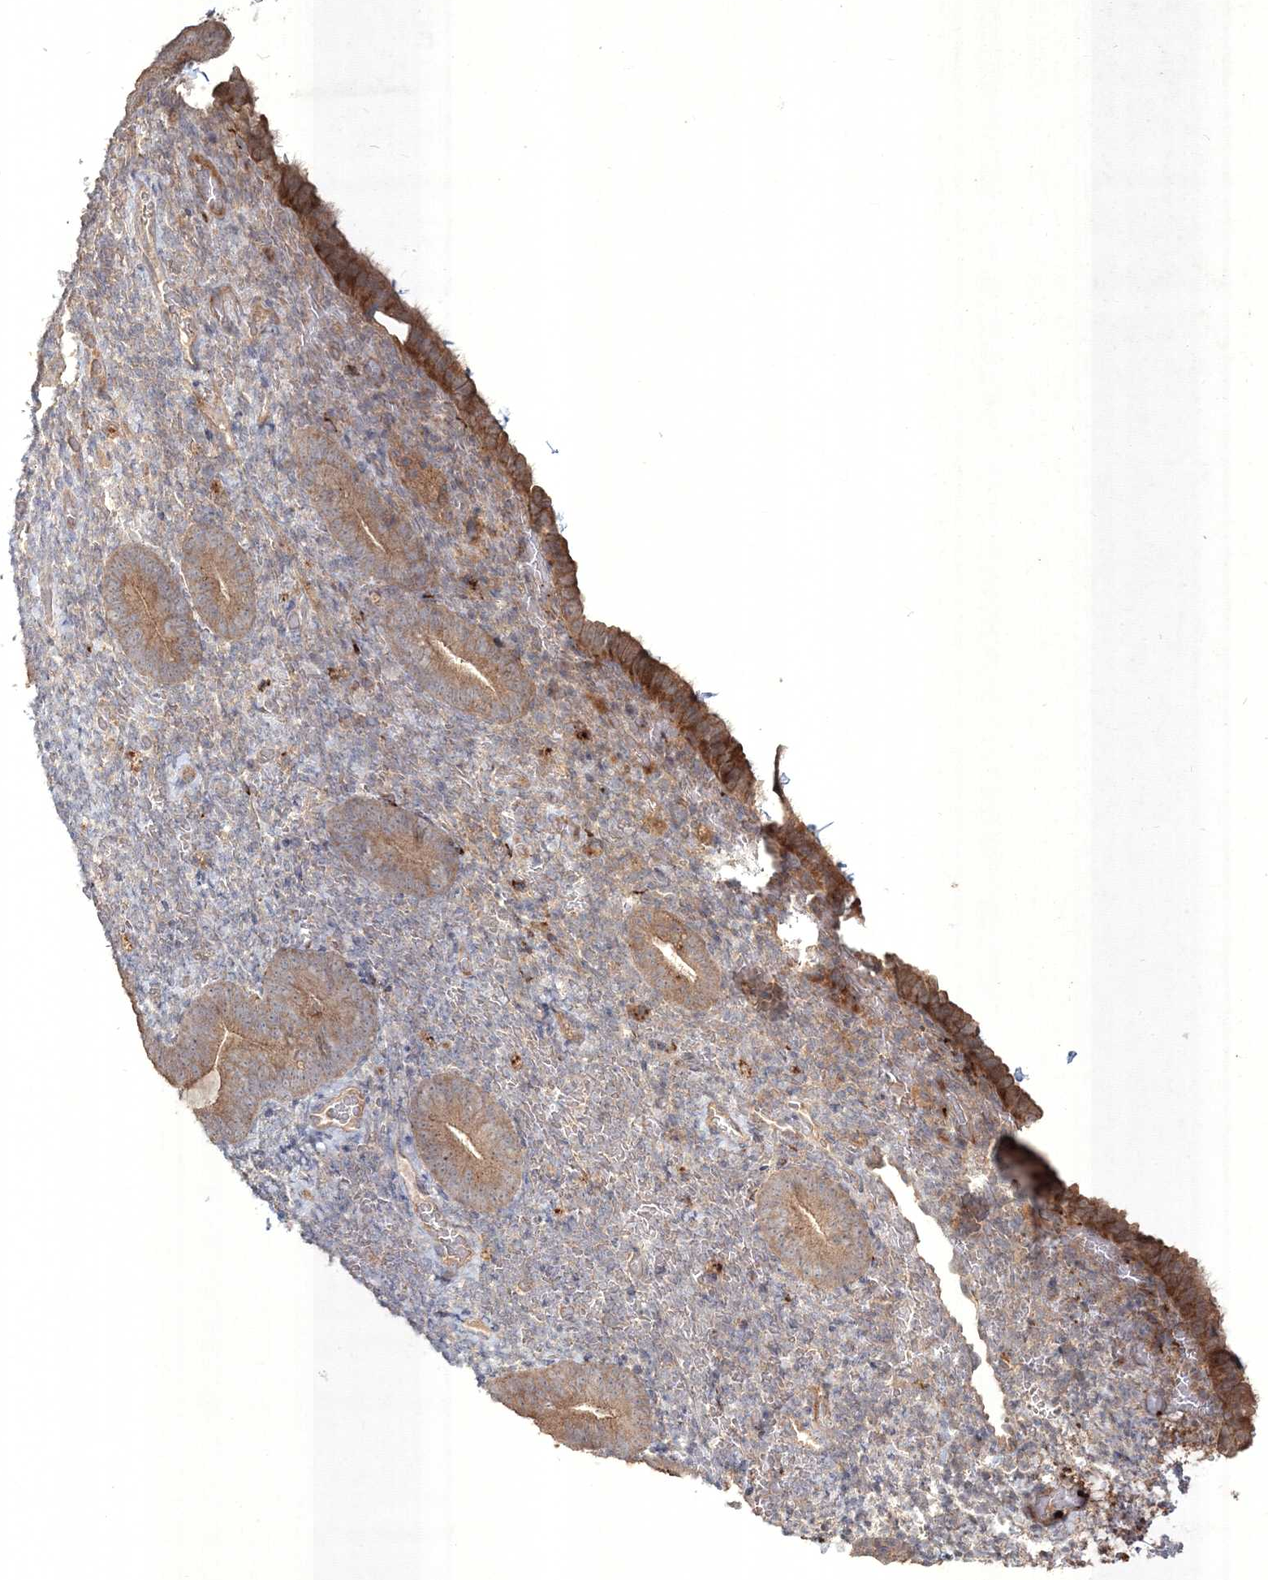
{"staining": {"intensity": "negative", "quantity": "none", "location": "none"}, "tissue": "endometrium", "cell_type": "Cells in endometrial stroma", "image_type": "normal", "snomed": [{"axis": "morphology", "description": "Normal tissue, NOS"}, {"axis": "topography", "description": "Endometrium"}], "caption": "Photomicrograph shows no significant protein positivity in cells in endometrial stroma of unremarkable endometrium.", "gene": "SPRY1", "patient": {"sex": "female", "age": 51}}